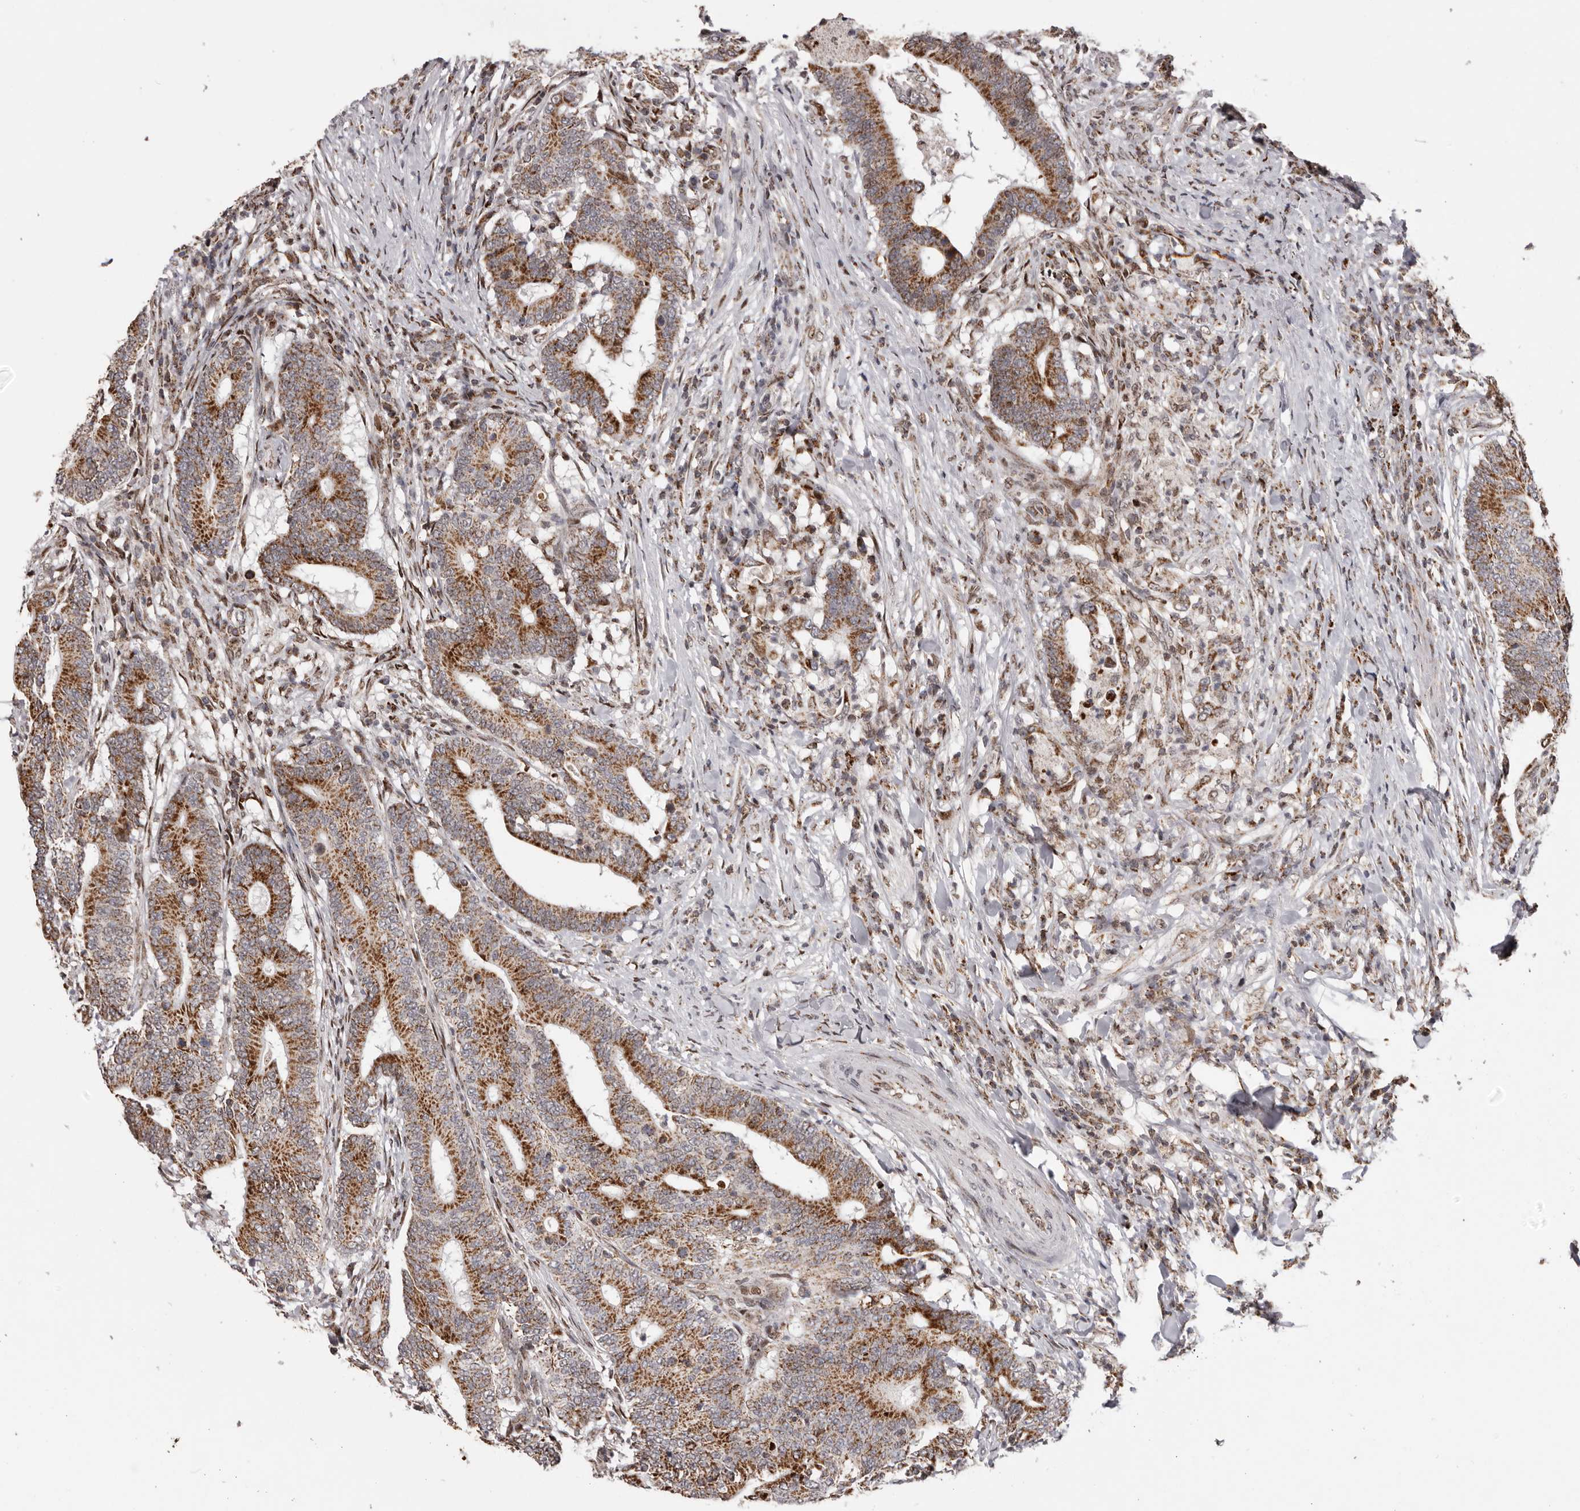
{"staining": {"intensity": "moderate", "quantity": ">75%", "location": "cytoplasmic/membranous"}, "tissue": "colorectal cancer", "cell_type": "Tumor cells", "image_type": "cancer", "snomed": [{"axis": "morphology", "description": "Adenocarcinoma, NOS"}, {"axis": "topography", "description": "Colon"}], "caption": "Colorectal adenocarcinoma stained with a brown dye exhibits moderate cytoplasmic/membranous positive expression in approximately >75% of tumor cells.", "gene": "C17orf99", "patient": {"sex": "female", "age": 66}}